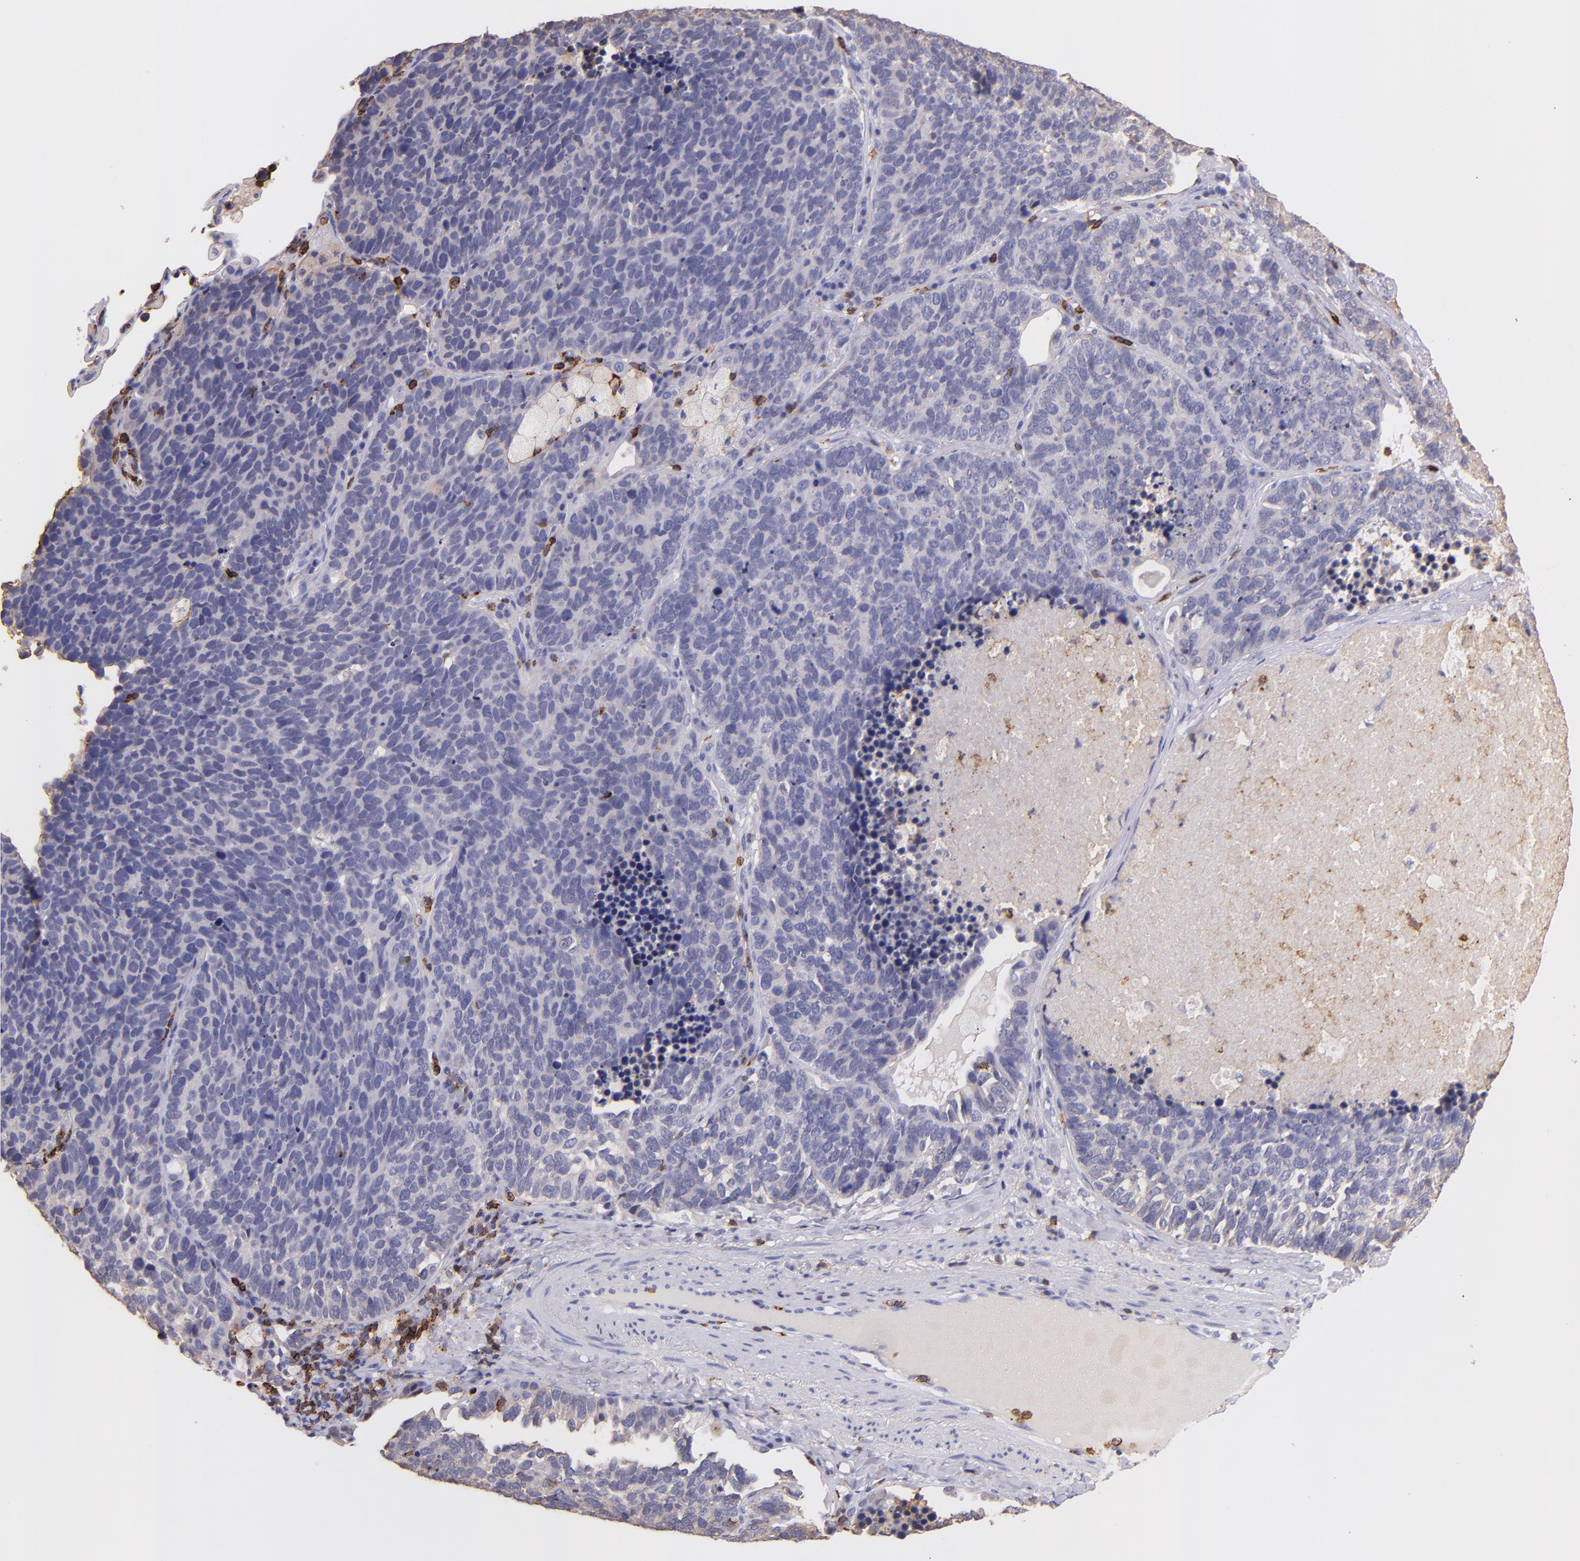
{"staining": {"intensity": "negative", "quantity": "none", "location": "none"}, "tissue": "lung cancer", "cell_type": "Tumor cells", "image_type": "cancer", "snomed": [{"axis": "morphology", "description": "Neoplasm, malignant, NOS"}, {"axis": "topography", "description": "Lung"}], "caption": "Tumor cells are negative for brown protein staining in neoplasm (malignant) (lung). (DAB (3,3'-diaminobenzidine) immunohistochemistry with hematoxylin counter stain).", "gene": "SPN", "patient": {"sex": "female", "age": 75}}